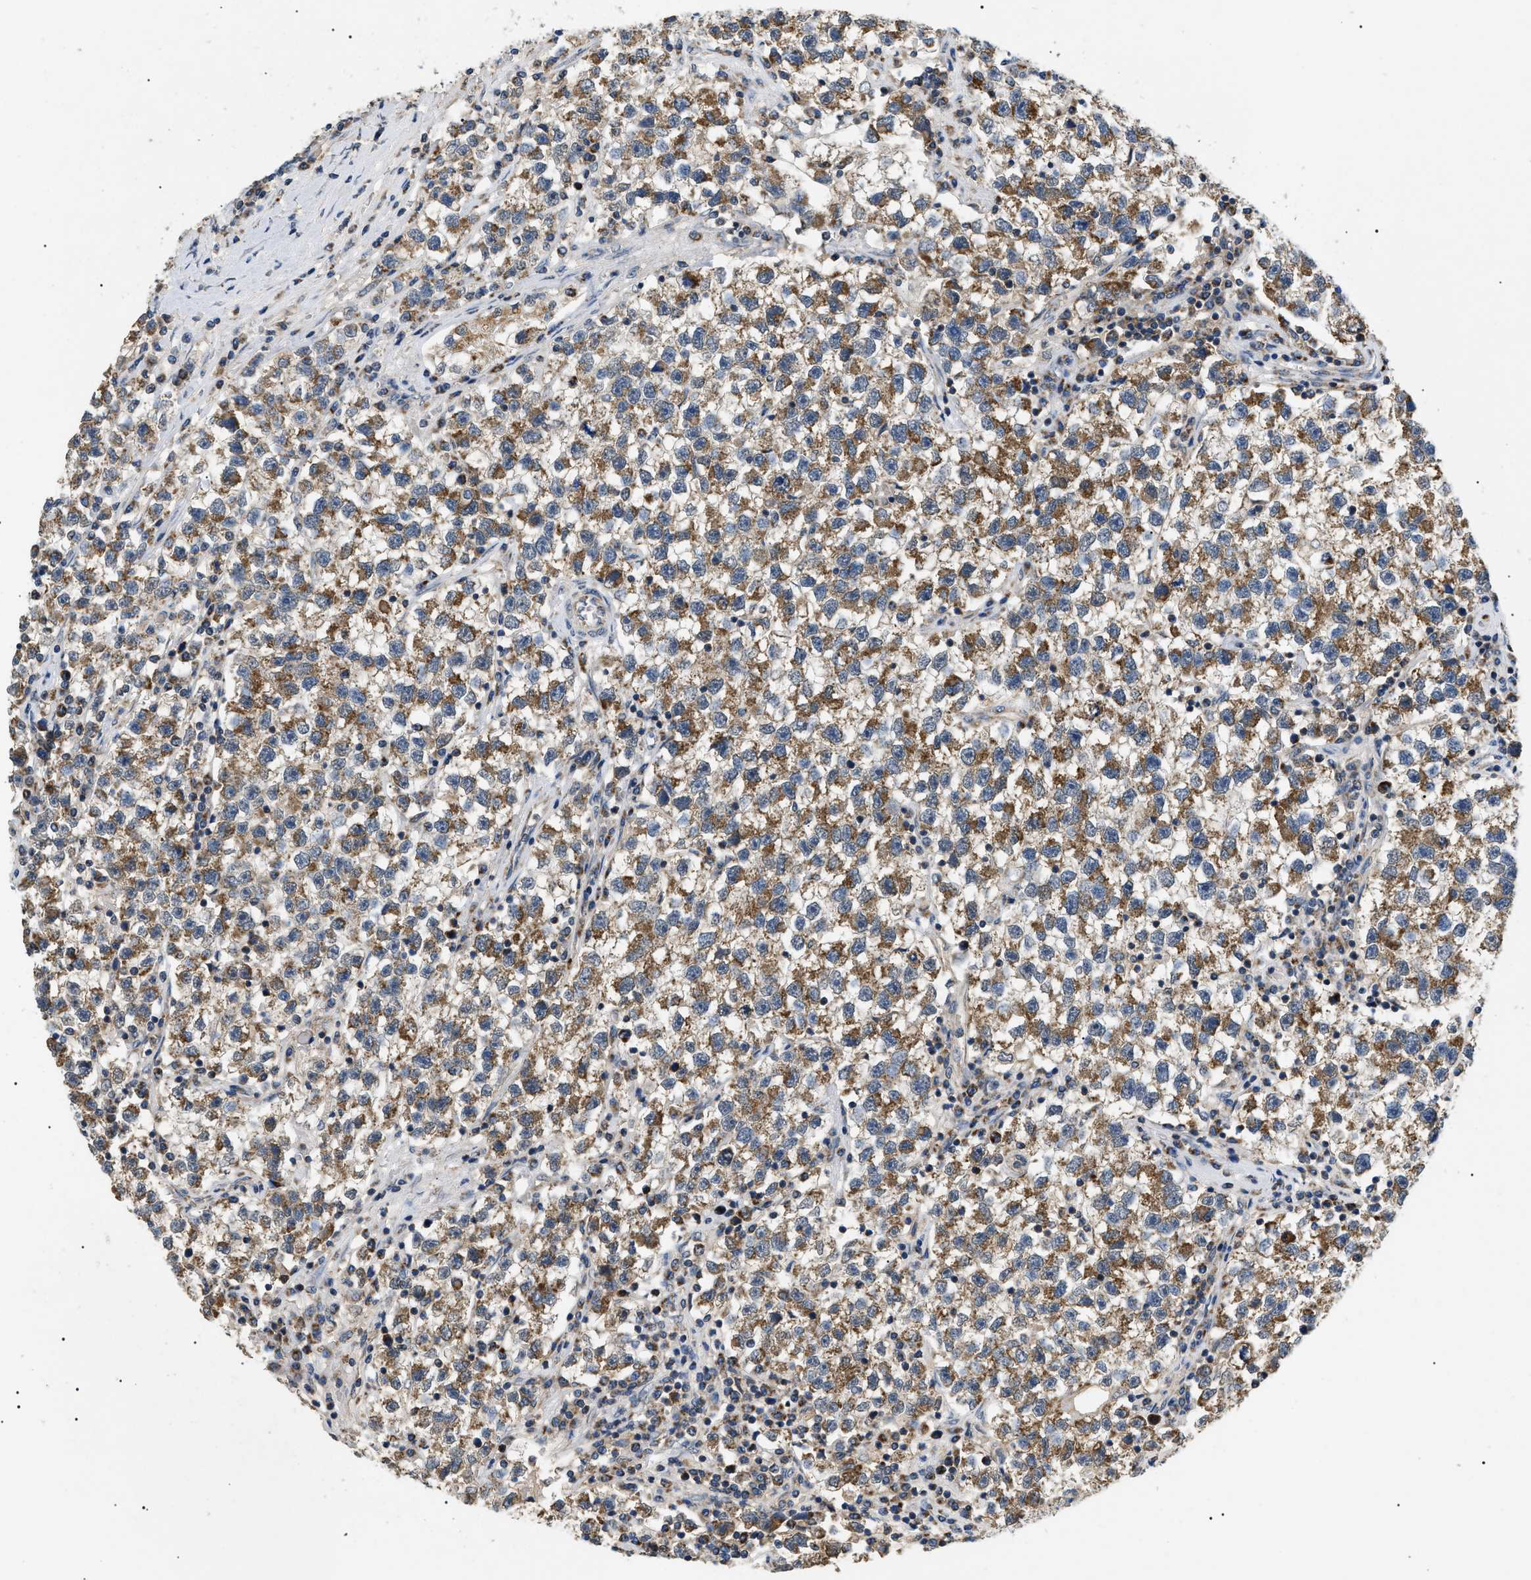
{"staining": {"intensity": "moderate", "quantity": ">75%", "location": "cytoplasmic/membranous"}, "tissue": "testis cancer", "cell_type": "Tumor cells", "image_type": "cancer", "snomed": [{"axis": "morphology", "description": "Seminoma, NOS"}, {"axis": "topography", "description": "Testis"}], "caption": "Seminoma (testis) tissue exhibits moderate cytoplasmic/membranous positivity in about >75% of tumor cells", "gene": "TOMM6", "patient": {"sex": "male", "age": 22}}